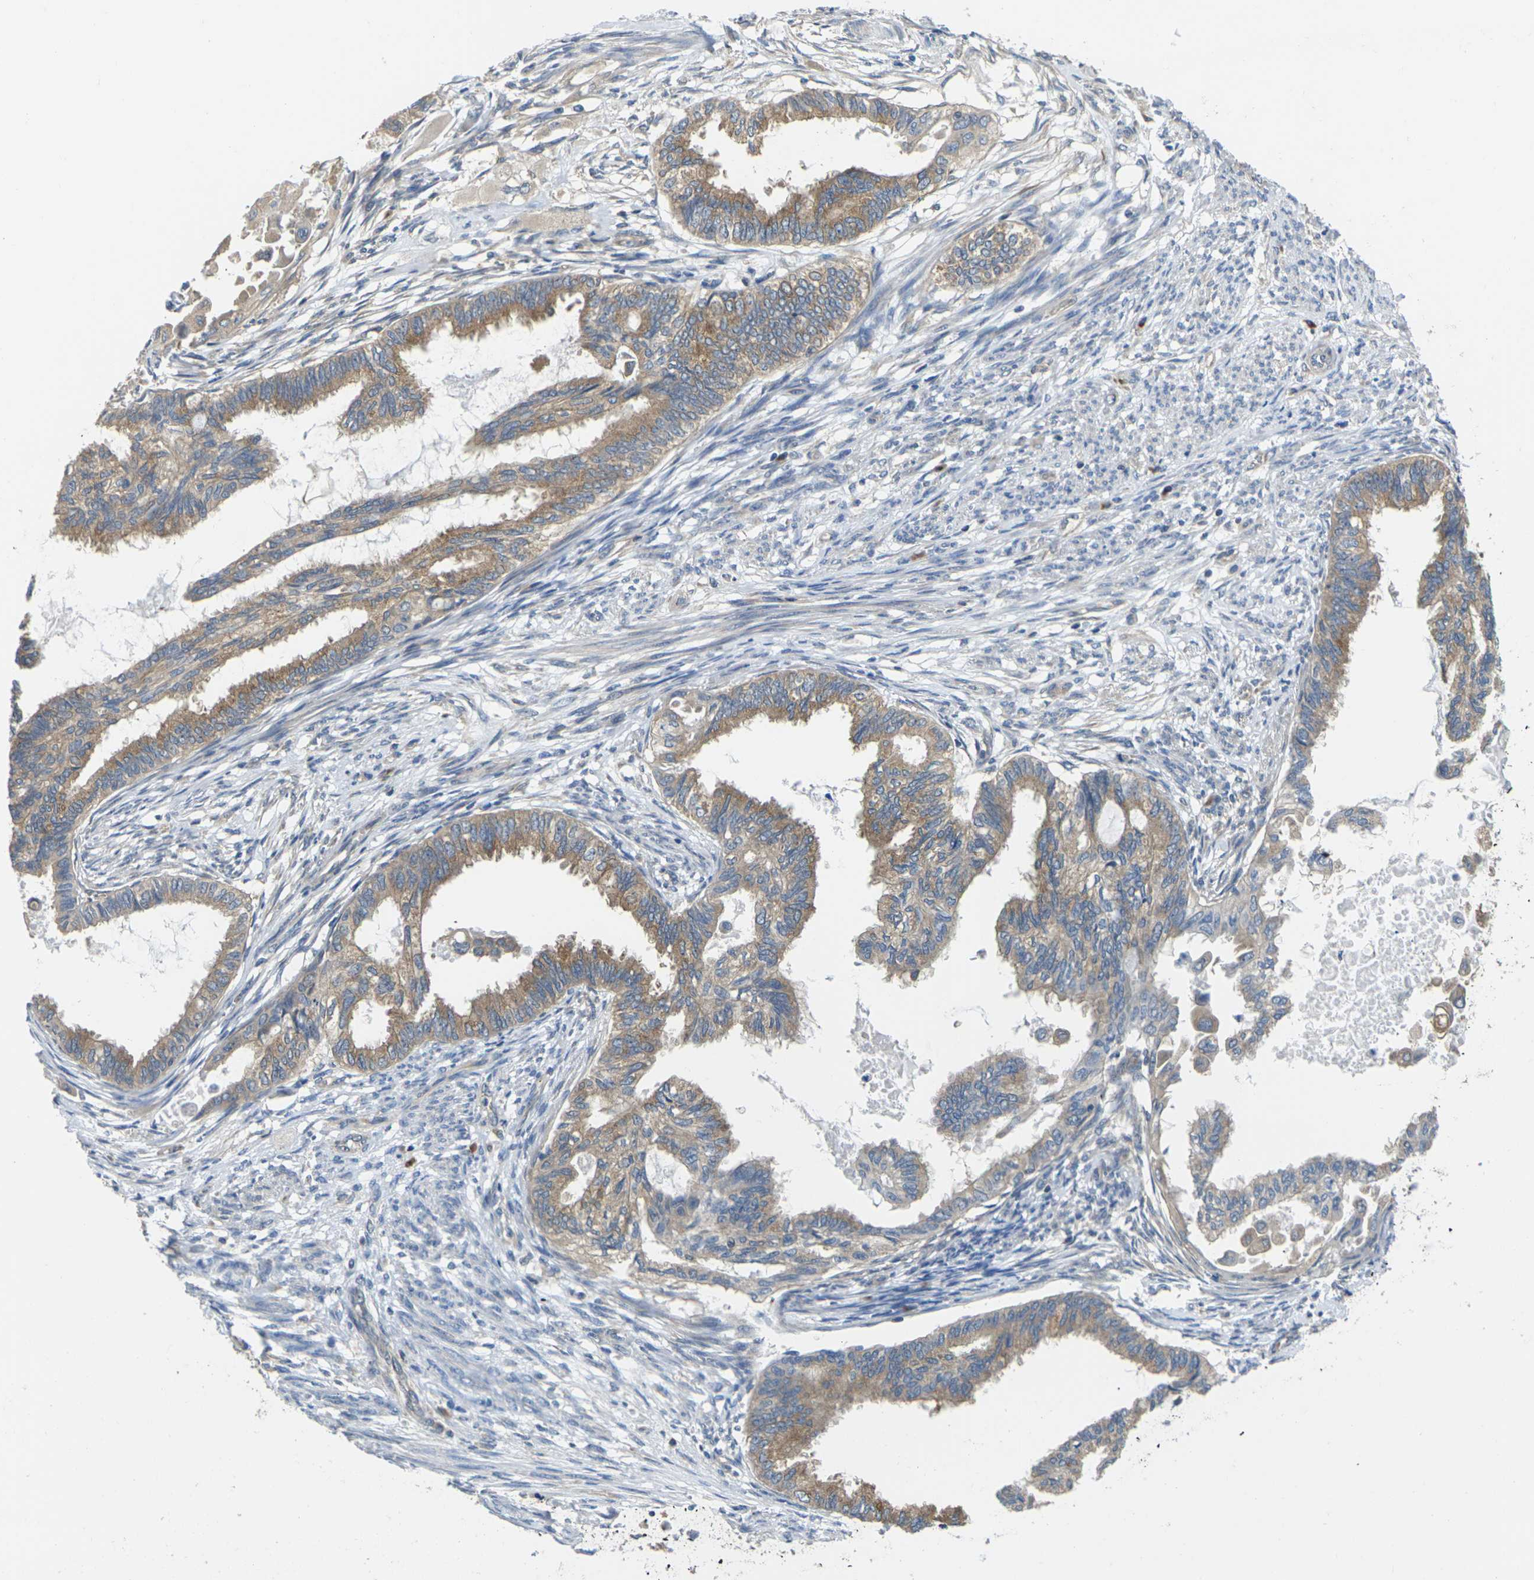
{"staining": {"intensity": "moderate", "quantity": ">75%", "location": "cytoplasmic/membranous"}, "tissue": "cervical cancer", "cell_type": "Tumor cells", "image_type": "cancer", "snomed": [{"axis": "morphology", "description": "Normal tissue, NOS"}, {"axis": "morphology", "description": "Adenocarcinoma, NOS"}, {"axis": "topography", "description": "Cervix"}, {"axis": "topography", "description": "Endometrium"}], "caption": "Immunohistochemical staining of human cervical cancer (adenocarcinoma) shows medium levels of moderate cytoplasmic/membranous protein expression in approximately >75% of tumor cells. (brown staining indicates protein expression, while blue staining denotes nuclei).", "gene": "TMCC2", "patient": {"sex": "female", "age": 86}}